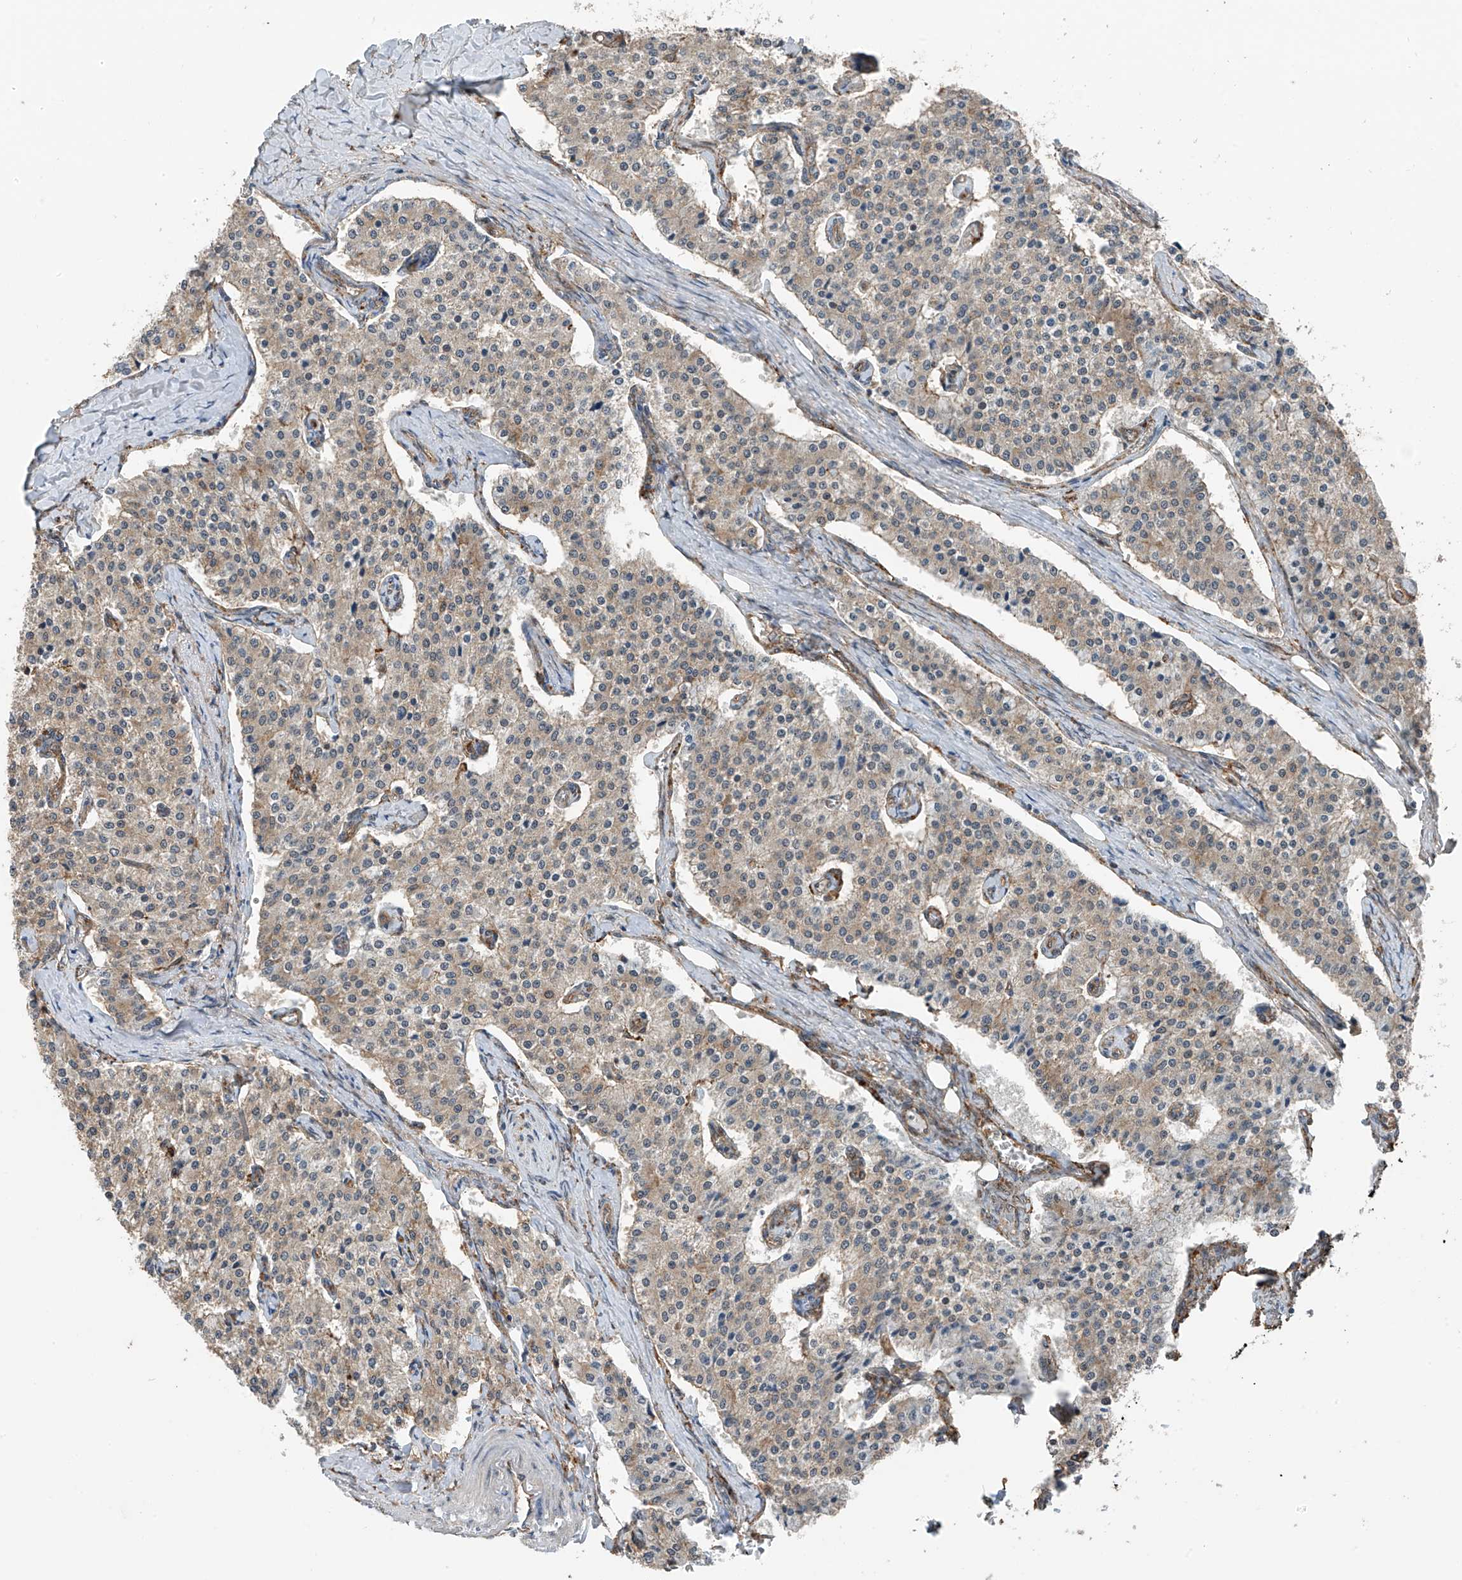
{"staining": {"intensity": "weak", "quantity": "<25%", "location": "cytoplasmic/membranous"}, "tissue": "carcinoid", "cell_type": "Tumor cells", "image_type": "cancer", "snomed": [{"axis": "morphology", "description": "Carcinoid, malignant, NOS"}, {"axis": "topography", "description": "Colon"}], "caption": "This is an IHC histopathology image of human malignant carcinoid. There is no staining in tumor cells.", "gene": "ZNF189", "patient": {"sex": "female", "age": 52}}